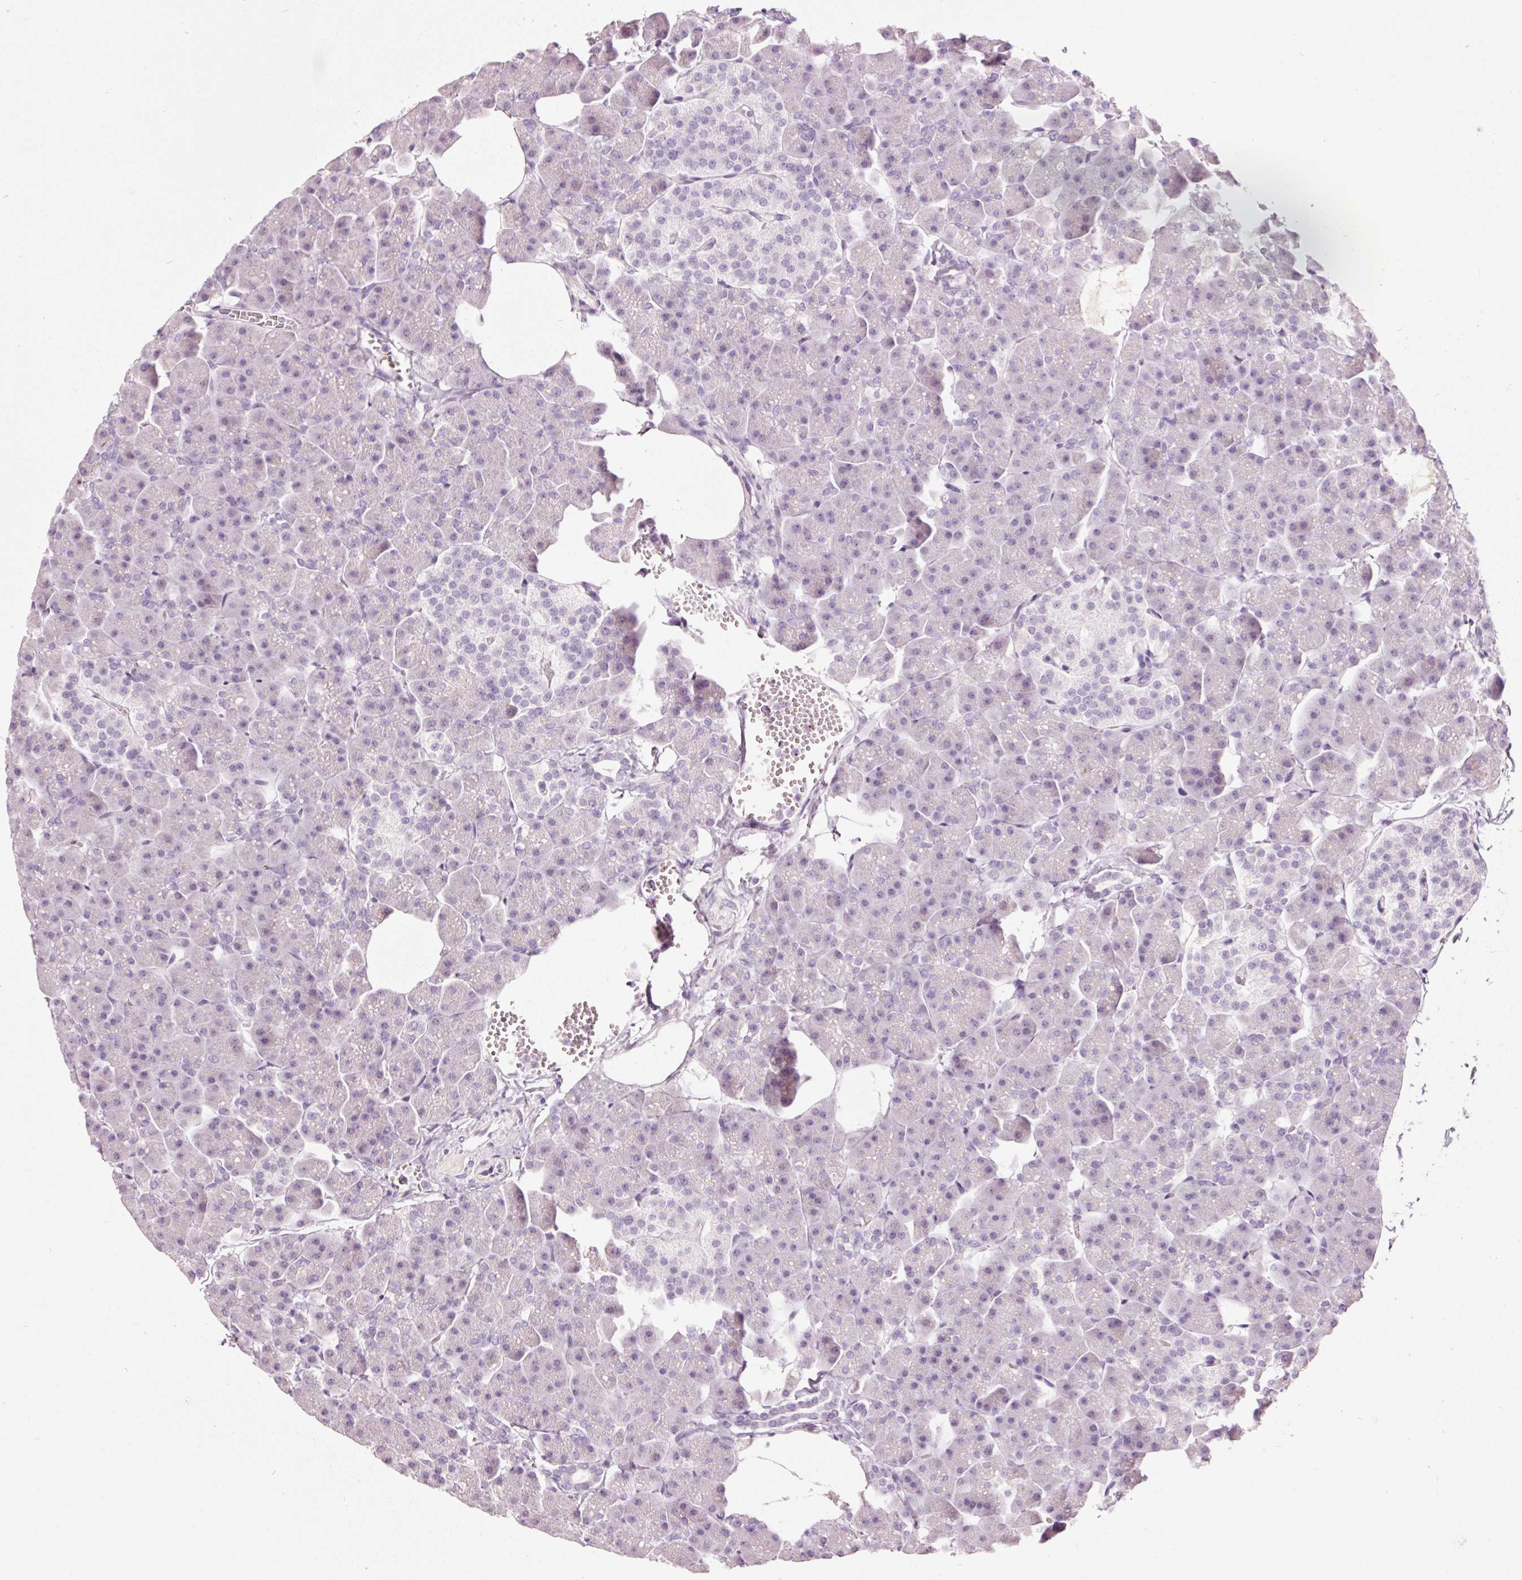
{"staining": {"intensity": "negative", "quantity": "none", "location": "none"}, "tissue": "pancreas", "cell_type": "Exocrine glandular cells", "image_type": "normal", "snomed": [{"axis": "morphology", "description": "Normal tissue, NOS"}, {"axis": "topography", "description": "Pancreas"}], "caption": "Immunohistochemistry of benign pancreas demonstrates no positivity in exocrine glandular cells.", "gene": "MUC5AC", "patient": {"sex": "male", "age": 35}}